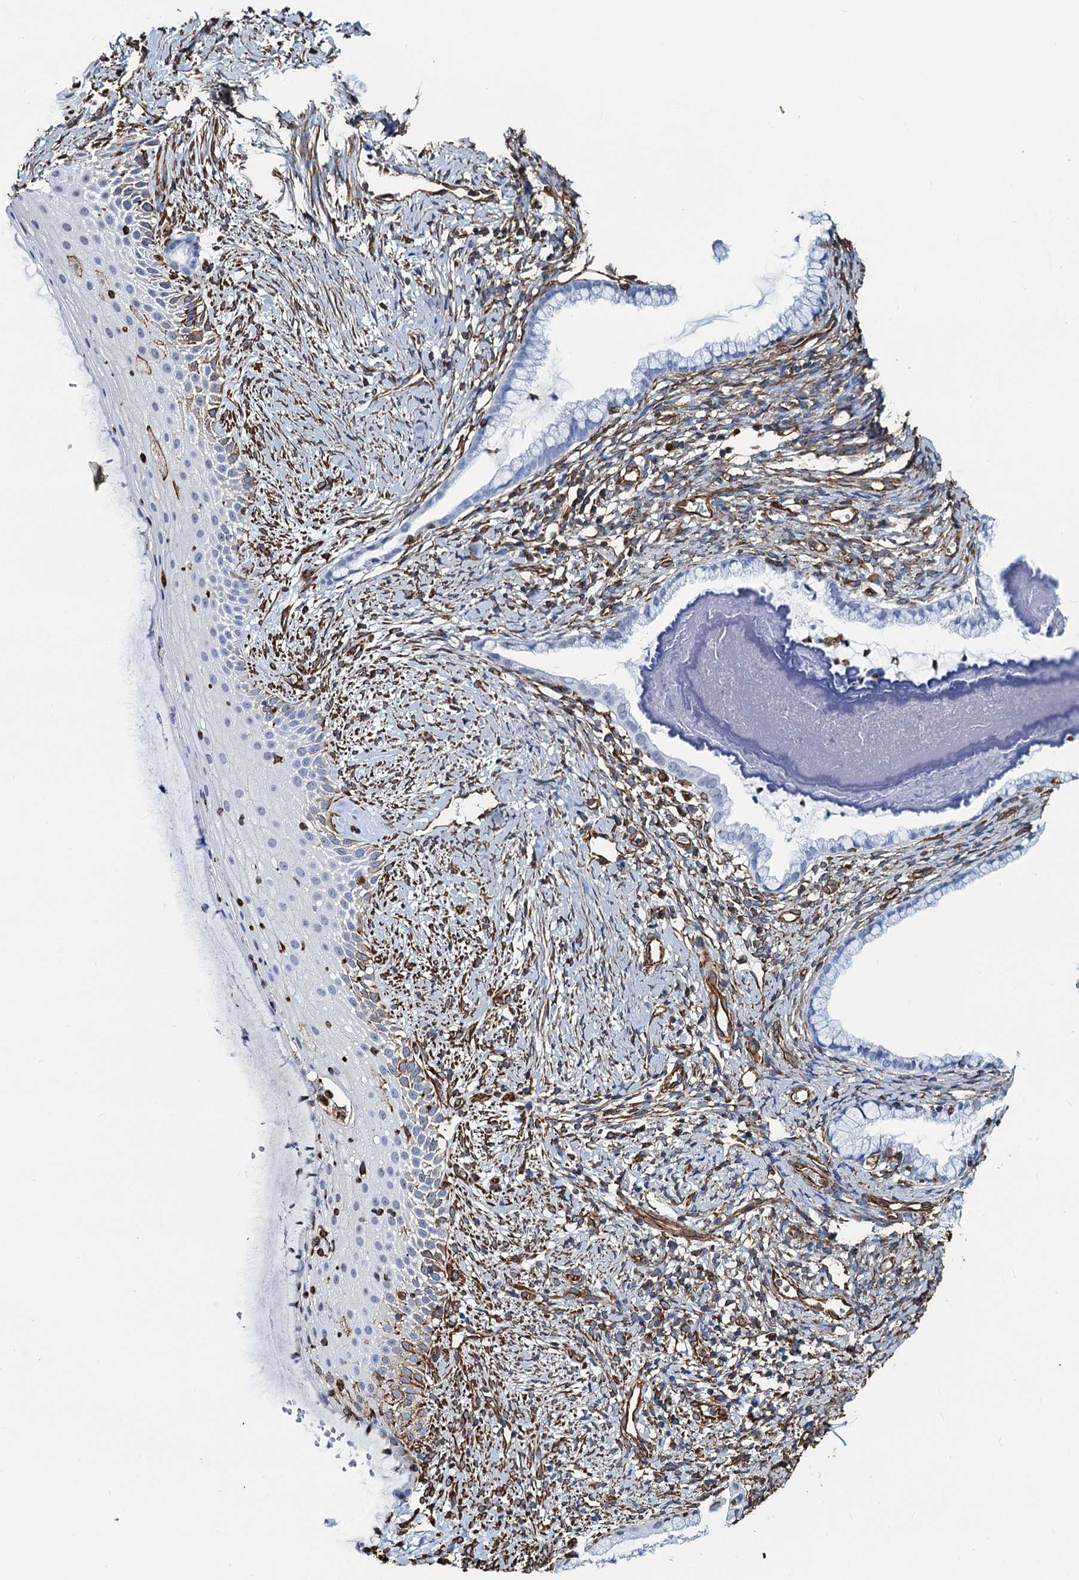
{"staining": {"intensity": "moderate", "quantity": "25%-75%", "location": "cytoplasmic/membranous"}, "tissue": "cervix", "cell_type": "Glandular cells", "image_type": "normal", "snomed": [{"axis": "morphology", "description": "Normal tissue, NOS"}, {"axis": "topography", "description": "Cervix"}], "caption": "Immunohistochemistry of benign cervix reveals medium levels of moderate cytoplasmic/membranous expression in approximately 25%-75% of glandular cells.", "gene": "PGM2", "patient": {"sex": "female", "age": 36}}